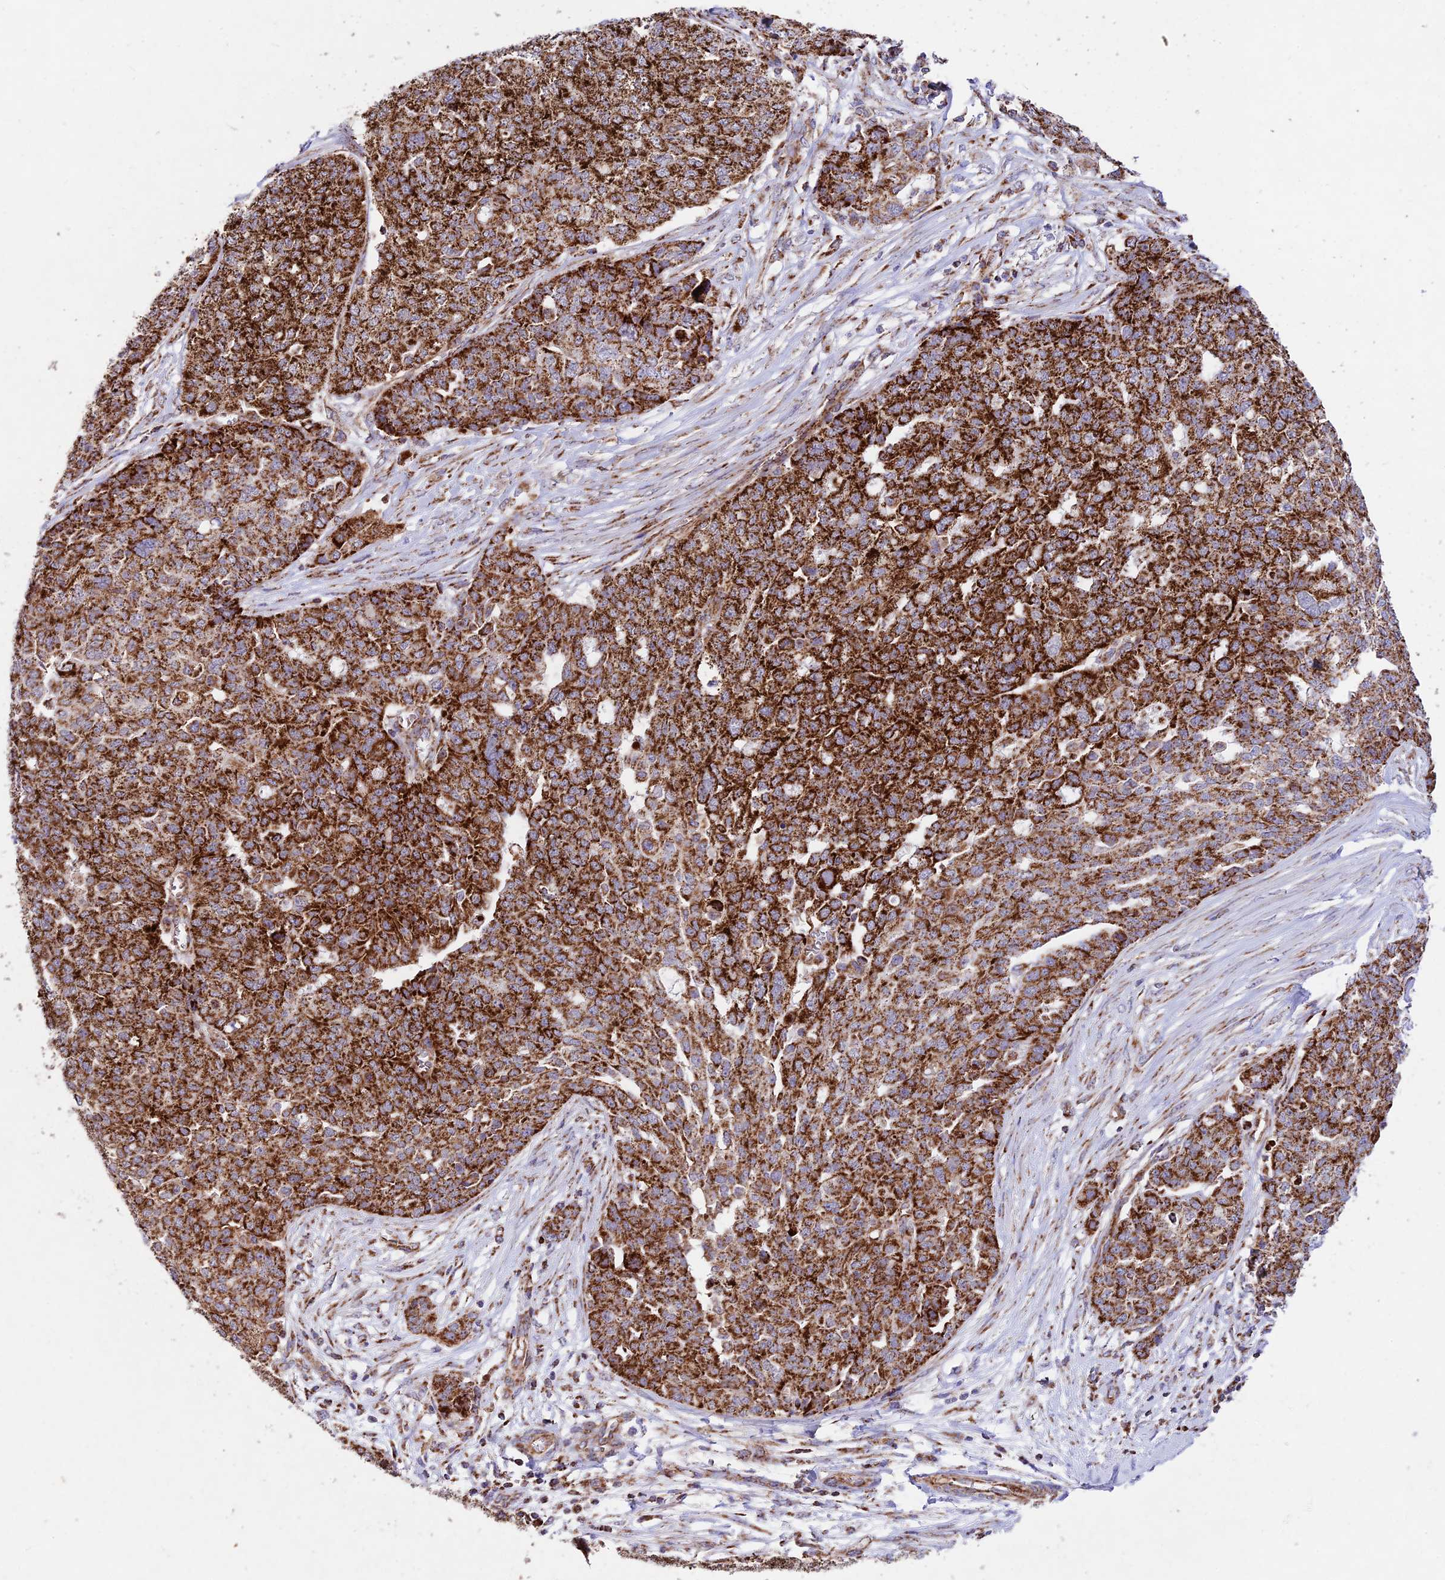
{"staining": {"intensity": "strong", "quantity": ">75%", "location": "cytoplasmic/membranous"}, "tissue": "ovarian cancer", "cell_type": "Tumor cells", "image_type": "cancer", "snomed": [{"axis": "morphology", "description": "Cystadenocarcinoma, serous, NOS"}, {"axis": "topography", "description": "Soft tissue"}, {"axis": "topography", "description": "Ovary"}], "caption": "A high amount of strong cytoplasmic/membranous positivity is present in approximately >75% of tumor cells in ovarian cancer tissue.", "gene": "KHDC3L", "patient": {"sex": "female", "age": 57}}